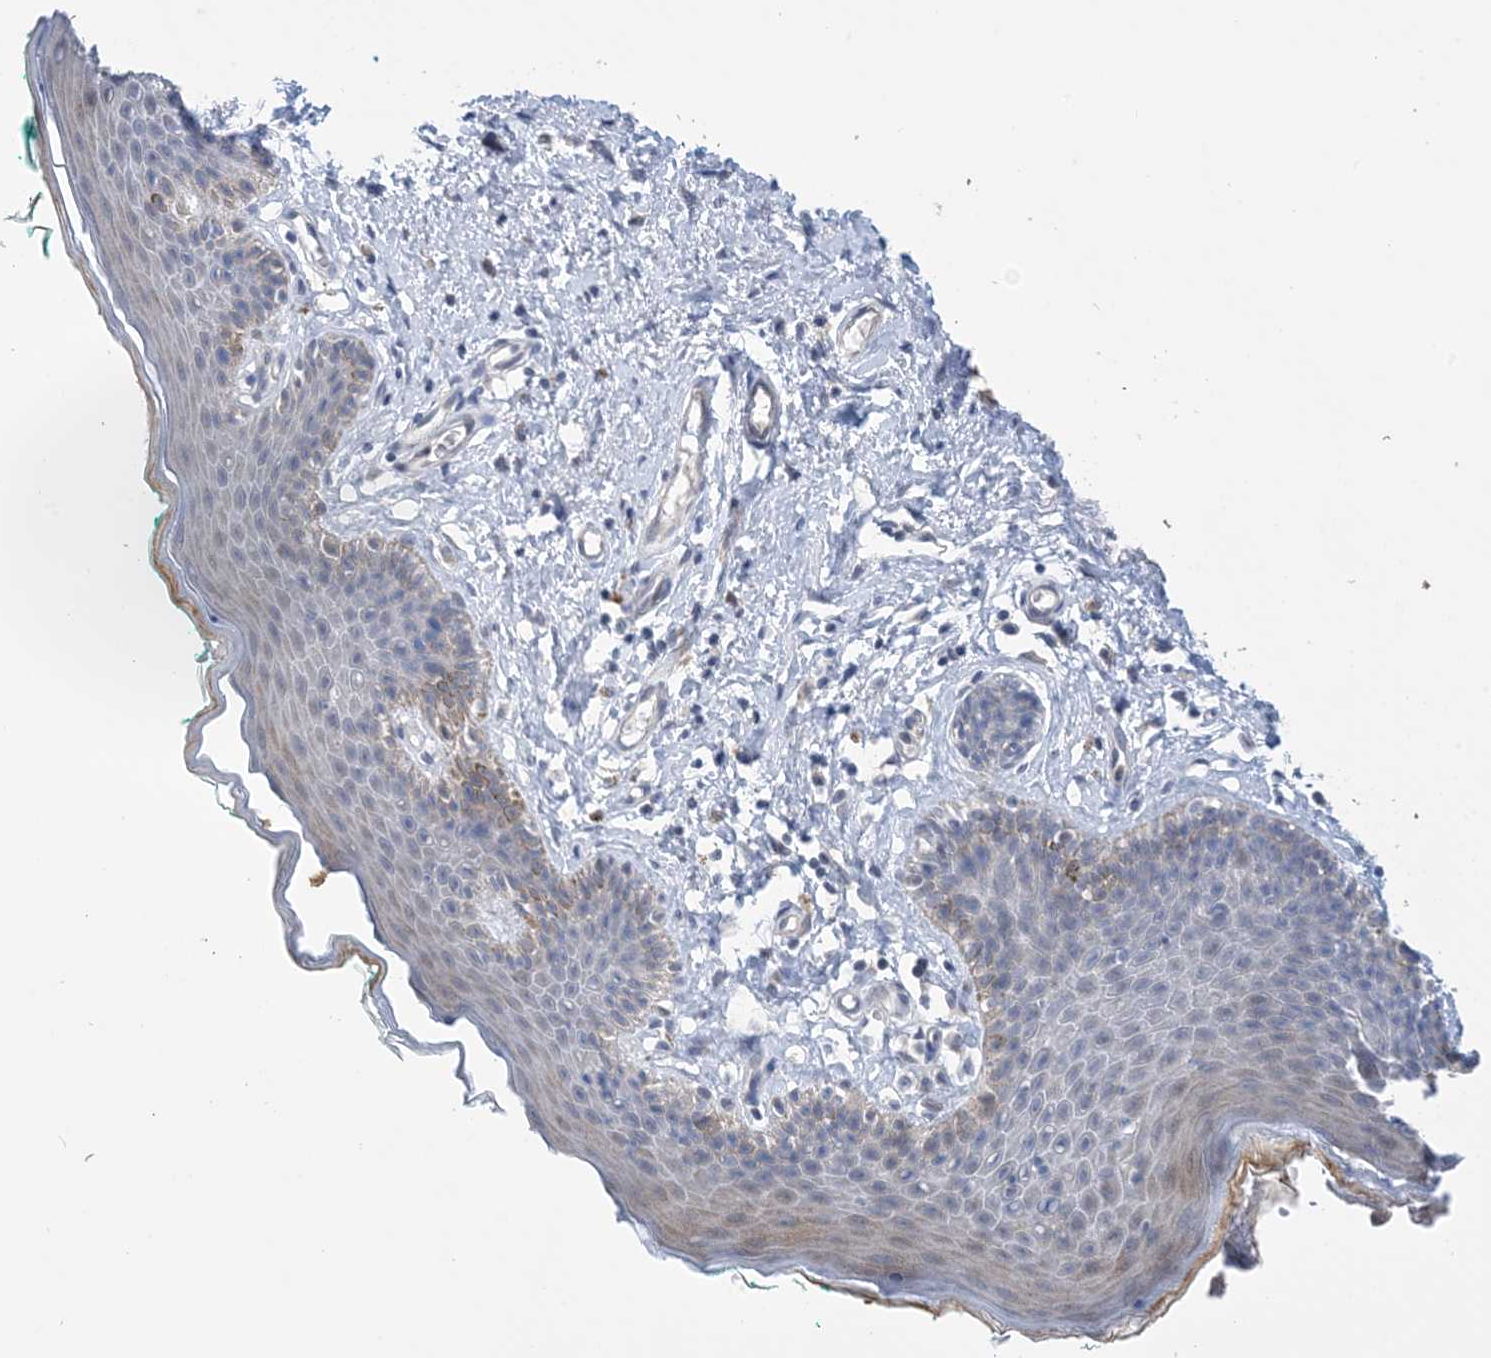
{"staining": {"intensity": "moderate", "quantity": "<25%", "location": "cytoplasmic/membranous"}, "tissue": "skin", "cell_type": "Epidermal cells", "image_type": "normal", "snomed": [{"axis": "morphology", "description": "Normal tissue, NOS"}, {"axis": "topography", "description": "Vulva"}], "caption": "Immunohistochemical staining of benign human skin shows low levels of moderate cytoplasmic/membranous expression in about <25% of epidermal cells.", "gene": "TTYH1", "patient": {"sex": "female", "age": 66}}